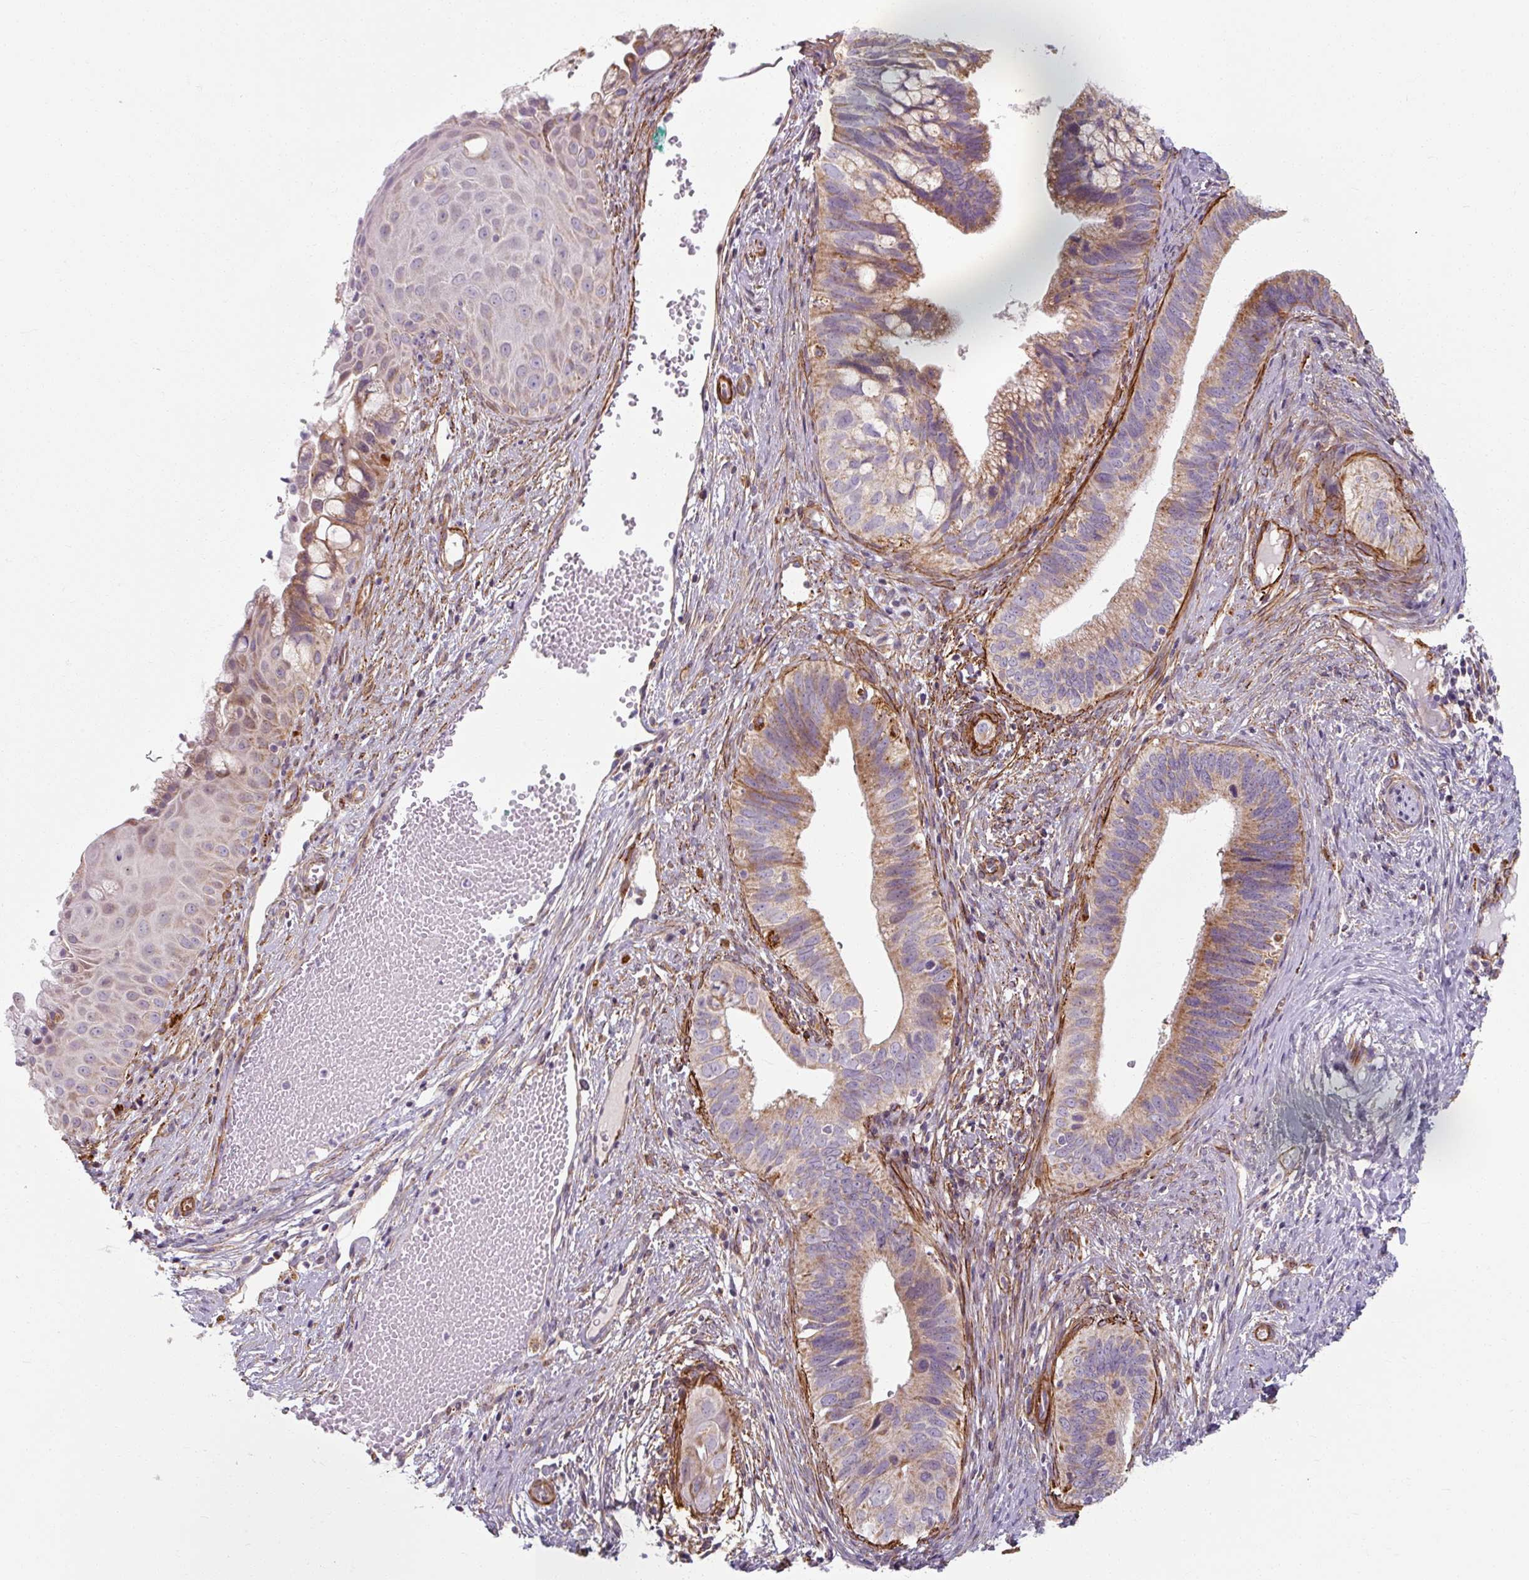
{"staining": {"intensity": "weak", "quantity": "25%-75%", "location": "cytoplasmic/membranous"}, "tissue": "cervical cancer", "cell_type": "Tumor cells", "image_type": "cancer", "snomed": [{"axis": "morphology", "description": "Adenocarcinoma, NOS"}, {"axis": "topography", "description": "Cervix"}], "caption": "Immunohistochemistry of cervical adenocarcinoma demonstrates low levels of weak cytoplasmic/membranous positivity in about 25%-75% of tumor cells.", "gene": "MRPS5", "patient": {"sex": "female", "age": 42}}